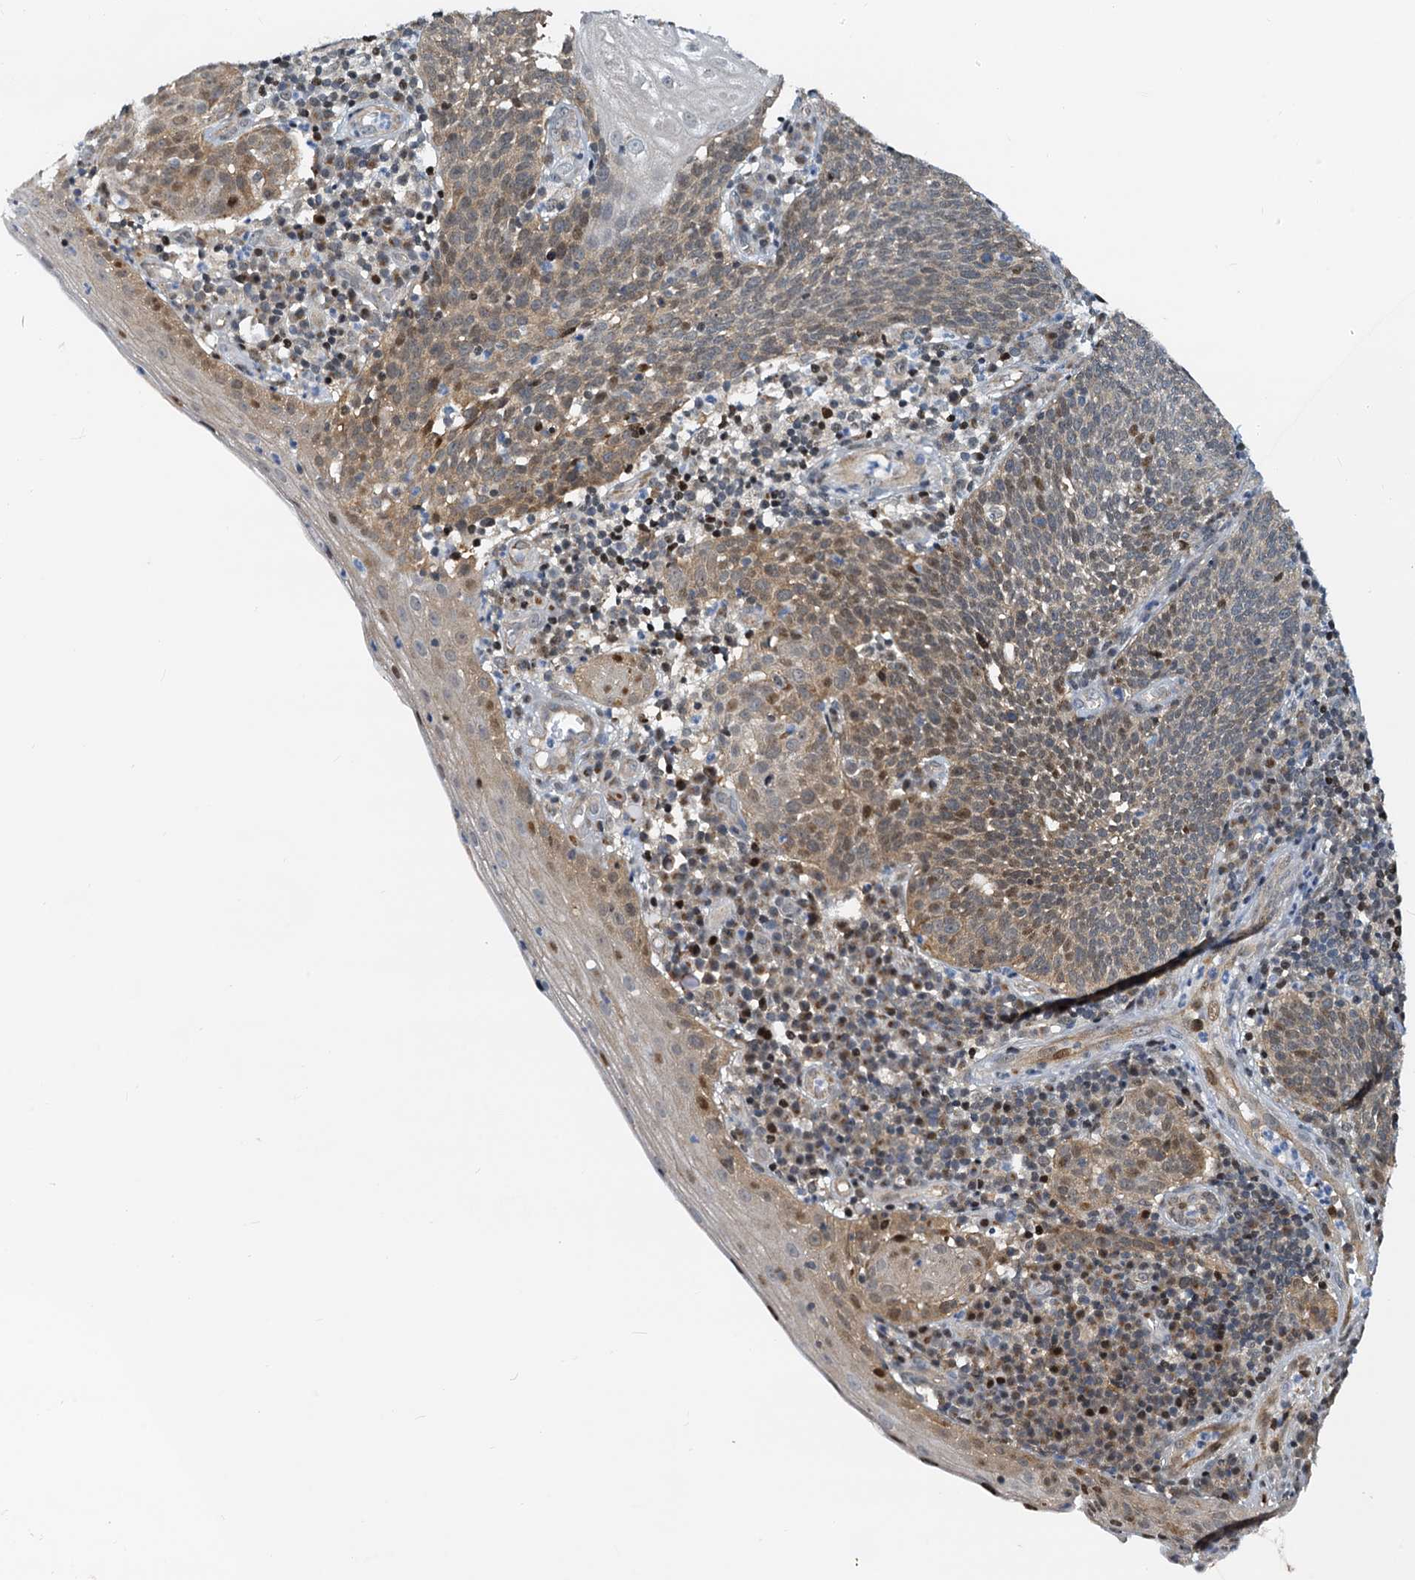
{"staining": {"intensity": "moderate", "quantity": "<25%", "location": "cytoplasmic/membranous,nuclear"}, "tissue": "cervical cancer", "cell_type": "Tumor cells", "image_type": "cancer", "snomed": [{"axis": "morphology", "description": "Squamous cell carcinoma, NOS"}, {"axis": "topography", "description": "Cervix"}], "caption": "A photomicrograph of human cervical cancer stained for a protein reveals moderate cytoplasmic/membranous and nuclear brown staining in tumor cells.", "gene": "PTGES3", "patient": {"sex": "female", "age": 34}}